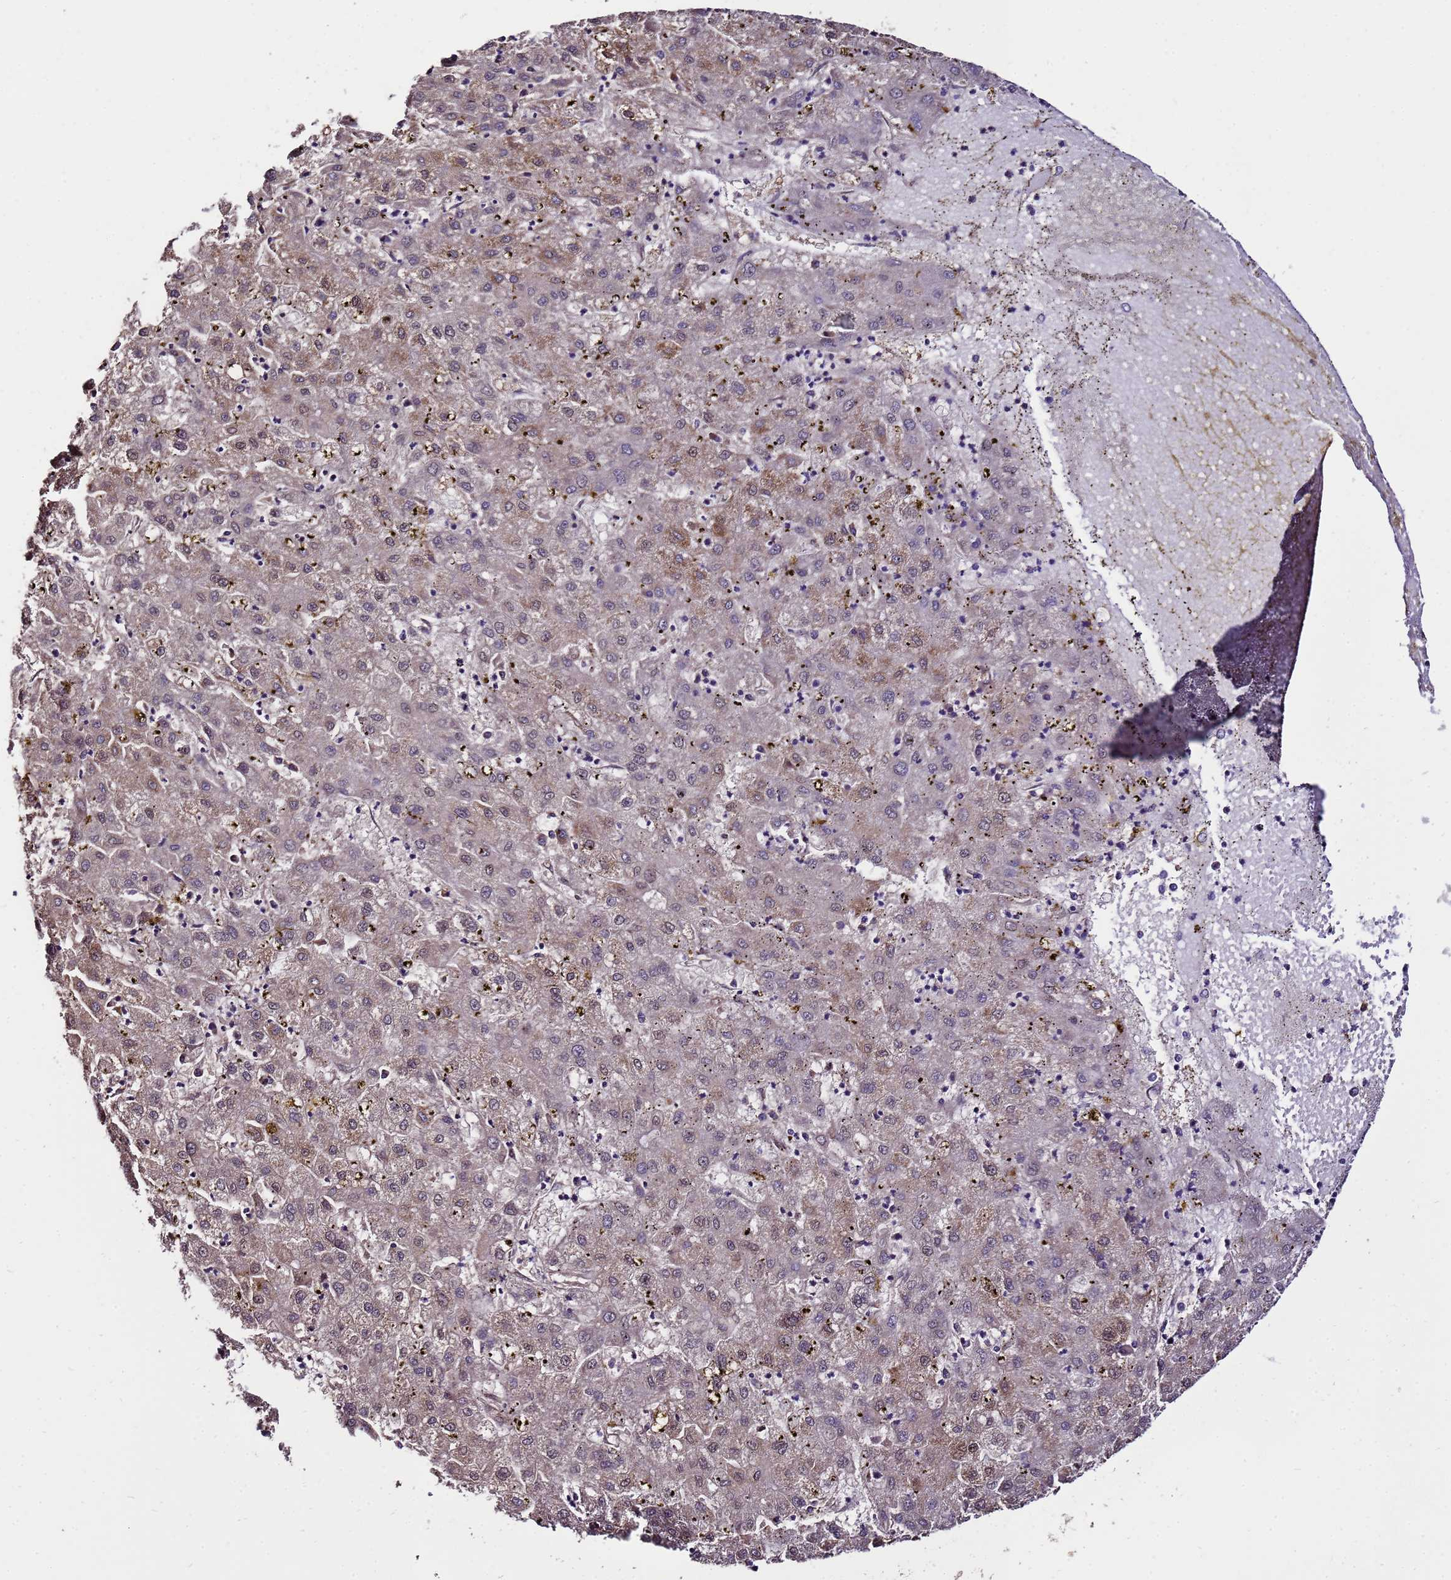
{"staining": {"intensity": "moderate", "quantity": "<25%", "location": "cytoplasmic/membranous,nuclear"}, "tissue": "liver cancer", "cell_type": "Tumor cells", "image_type": "cancer", "snomed": [{"axis": "morphology", "description": "Carcinoma, Hepatocellular, NOS"}, {"axis": "topography", "description": "Liver"}], "caption": "Moderate cytoplasmic/membranous and nuclear expression for a protein is appreciated in approximately <25% of tumor cells of liver cancer using immunohistochemistry.", "gene": "ZNF329", "patient": {"sex": "male", "age": 72}}